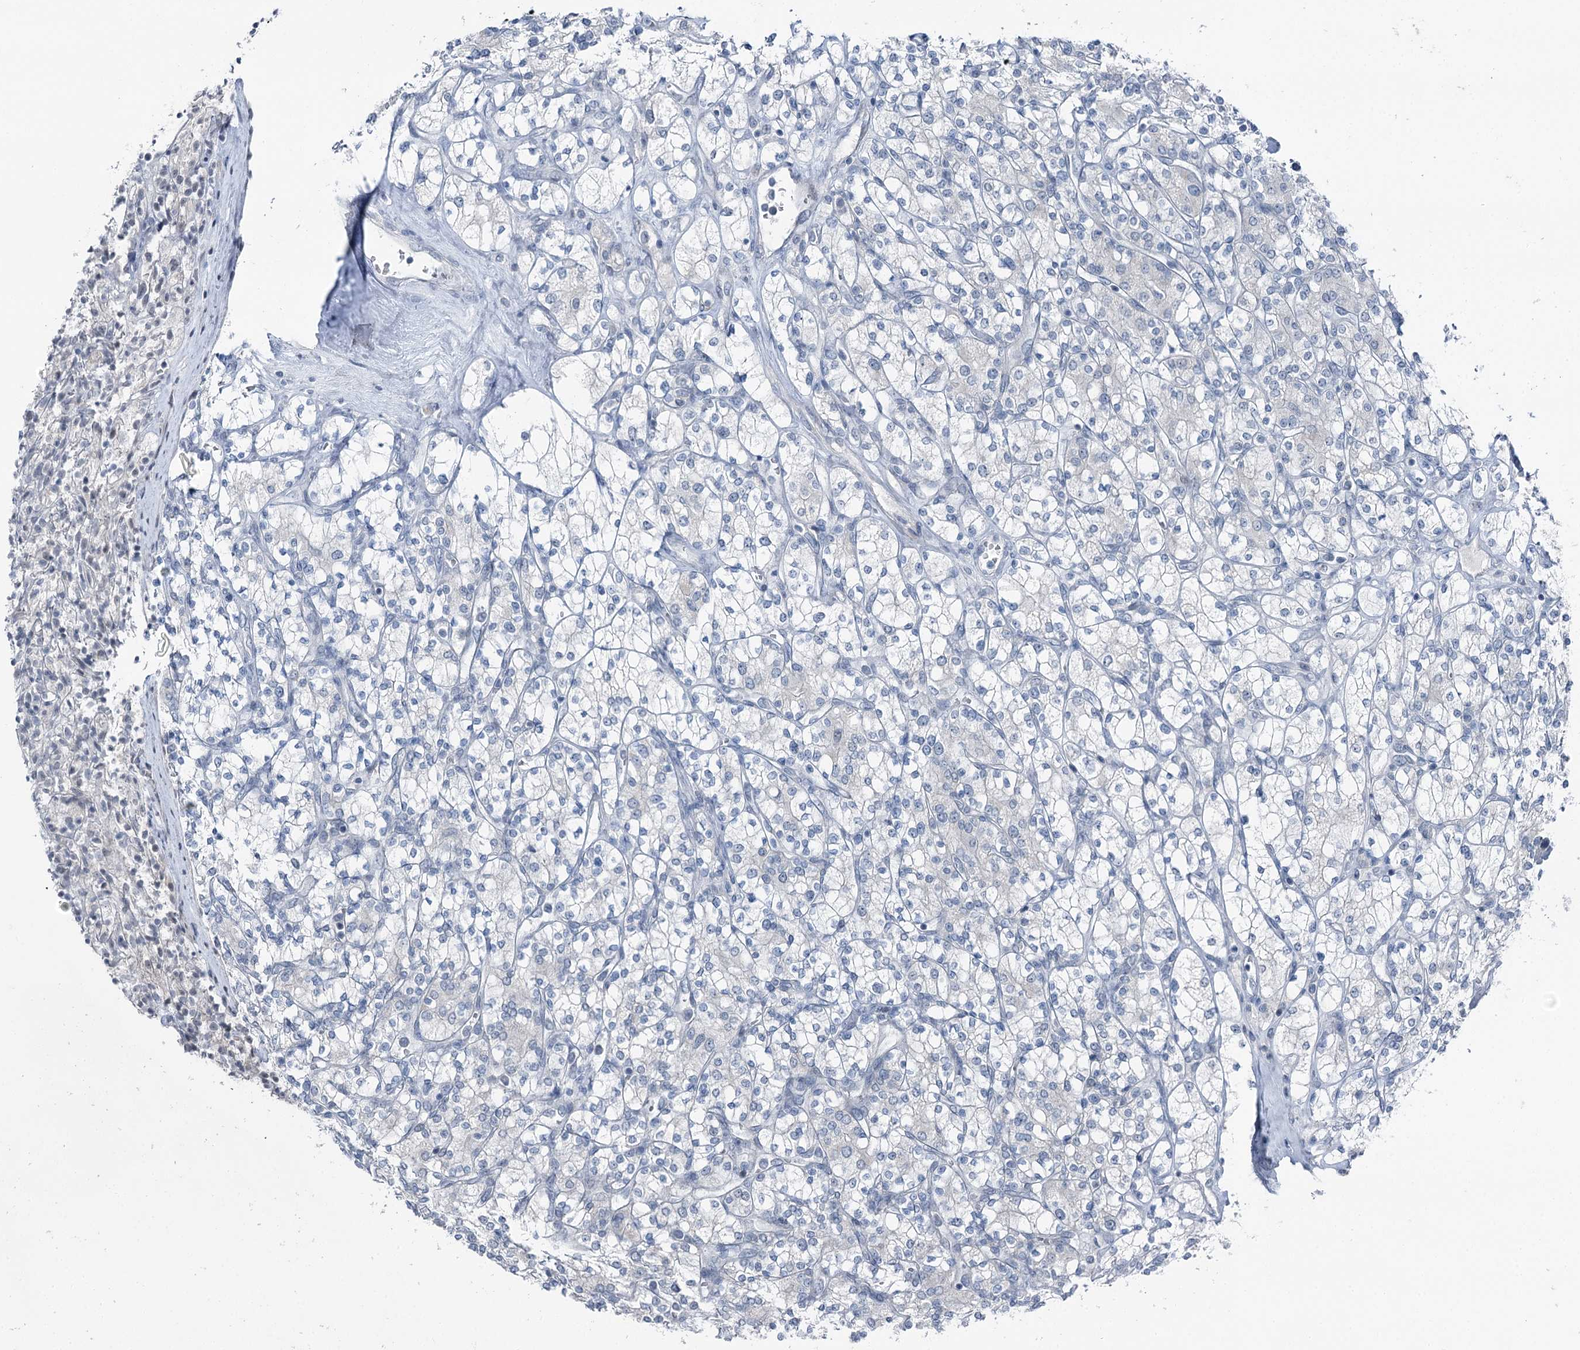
{"staining": {"intensity": "negative", "quantity": "none", "location": "none"}, "tissue": "renal cancer", "cell_type": "Tumor cells", "image_type": "cancer", "snomed": [{"axis": "morphology", "description": "Adenocarcinoma, NOS"}, {"axis": "topography", "description": "Kidney"}], "caption": "Immunohistochemistry histopathology image of adenocarcinoma (renal) stained for a protein (brown), which shows no staining in tumor cells. (IHC, brightfield microscopy, high magnification).", "gene": "STEEP1", "patient": {"sex": "male", "age": 77}}